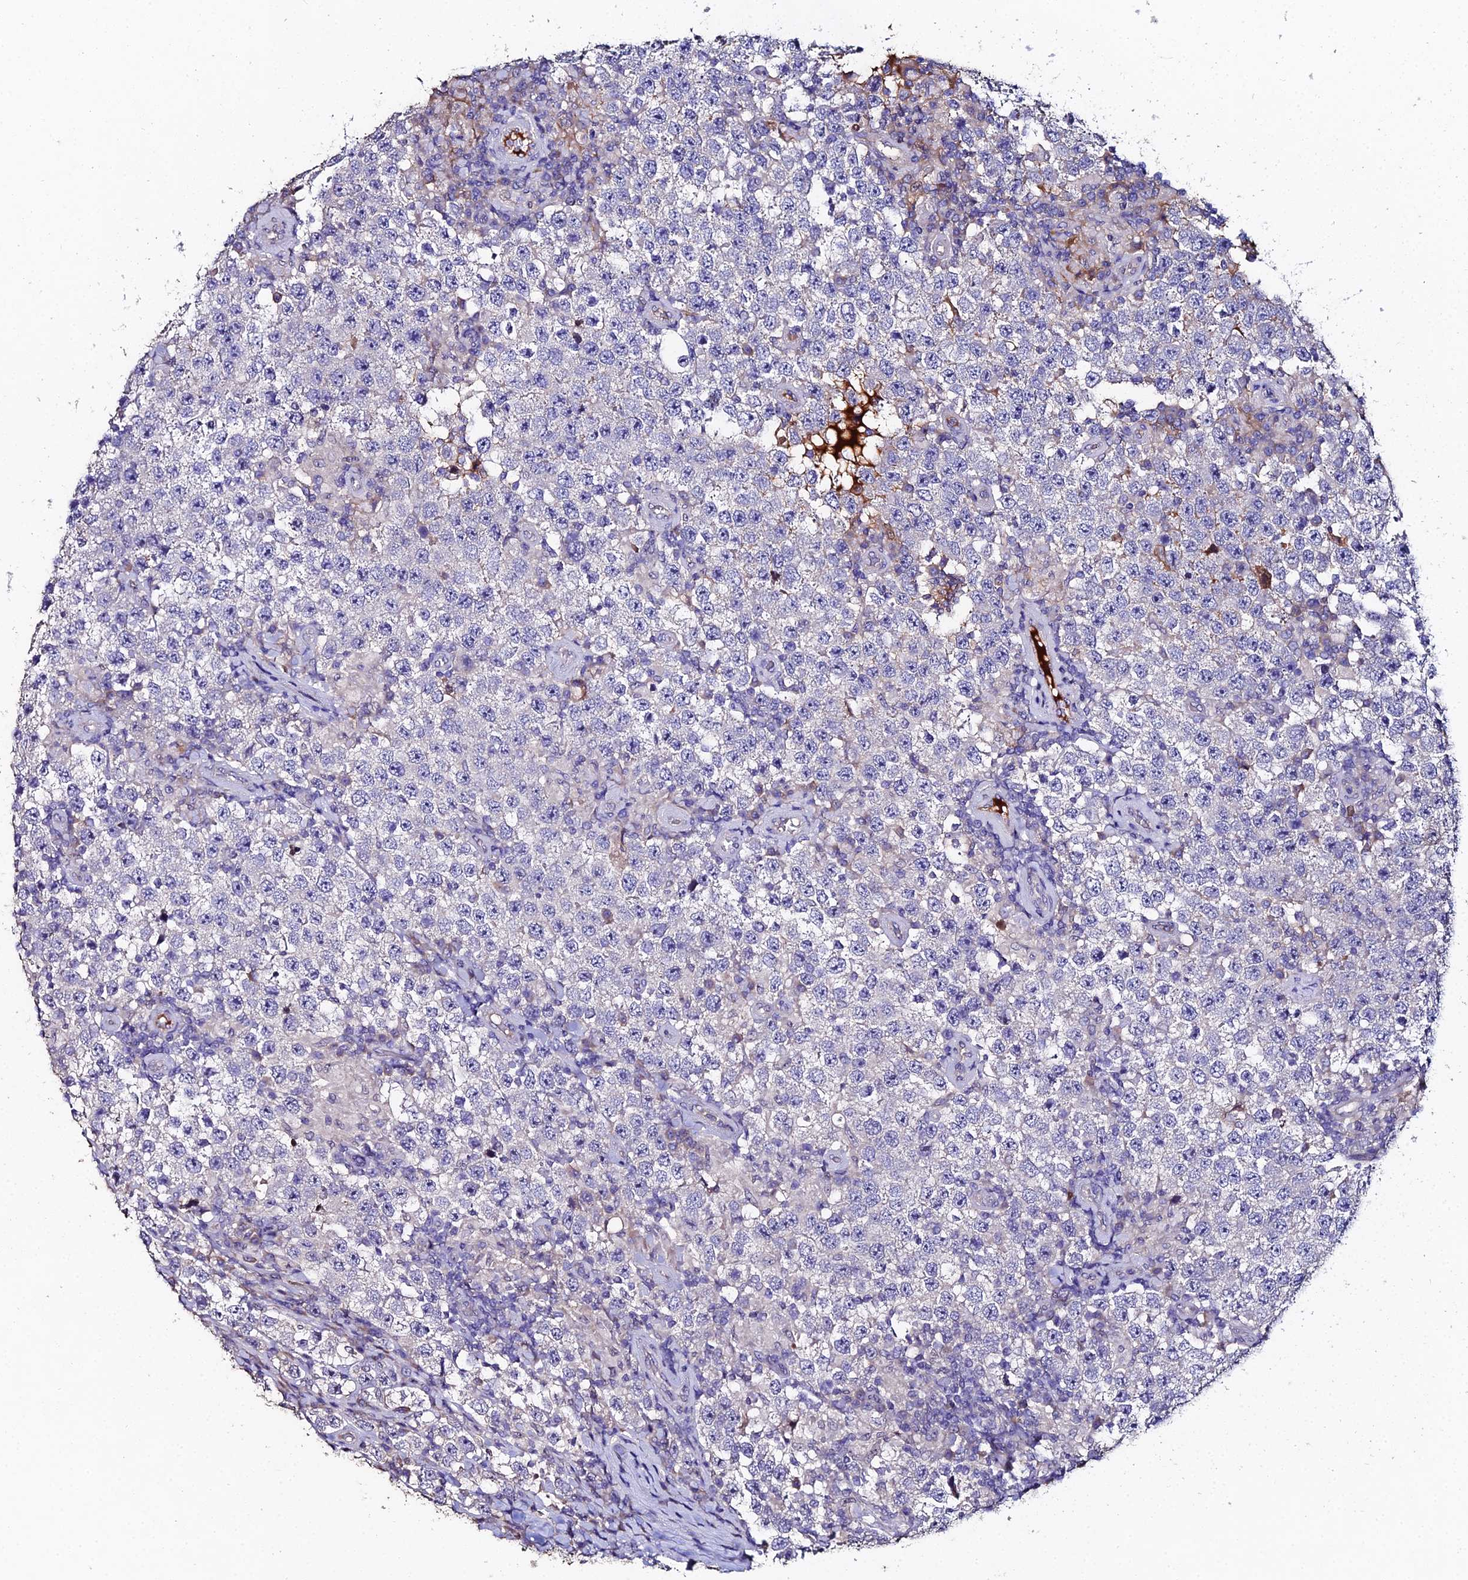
{"staining": {"intensity": "negative", "quantity": "none", "location": "none"}, "tissue": "testis cancer", "cell_type": "Tumor cells", "image_type": "cancer", "snomed": [{"axis": "morphology", "description": "Normal tissue, NOS"}, {"axis": "morphology", "description": "Urothelial carcinoma, High grade"}, {"axis": "morphology", "description": "Seminoma, NOS"}, {"axis": "morphology", "description": "Carcinoma, Embryonal, NOS"}, {"axis": "topography", "description": "Urinary bladder"}, {"axis": "topography", "description": "Testis"}], "caption": "DAB immunohistochemical staining of human testis cancer (embryonal carcinoma) displays no significant expression in tumor cells.", "gene": "ESRRG", "patient": {"sex": "male", "age": 41}}